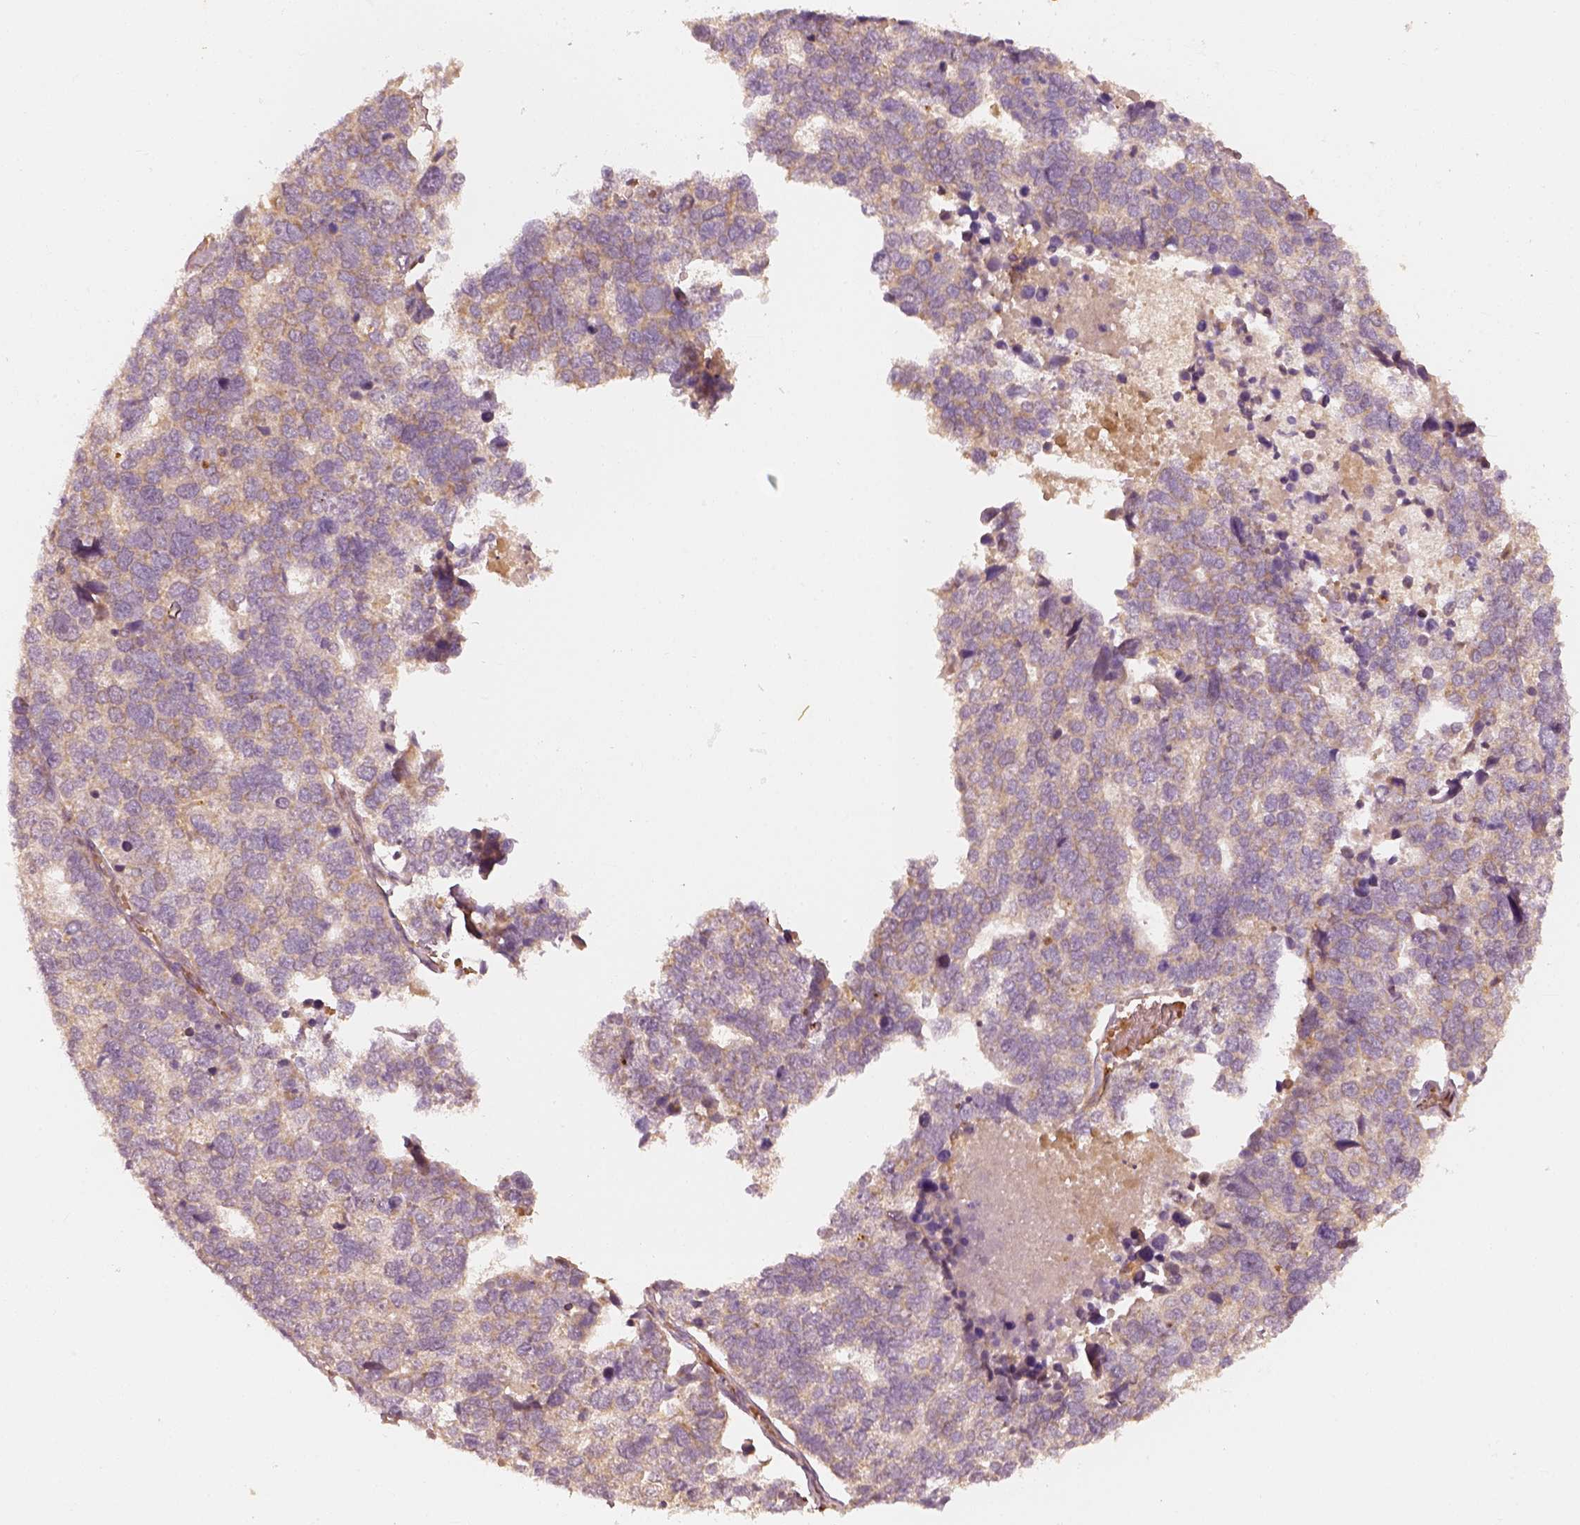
{"staining": {"intensity": "weak", "quantity": "<25%", "location": "cytoplasmic/membranous"}, "tissue": "stomach cancer", "cell_type": "Tumor cells", "image_type": "cancer", "snomed": [{"axis": "morphology", "description": "Adenocarcinoma, NOS"}, {"axis": "topography", "description": "Stomach"}], "caption": "Stomach adenocarcinoma stained for a protein using immunohistochemistry (IHC) exhibits no positivity tumor cells.", "gene": "FSCN1", "patient": {"sex": "male", "age": 69}}